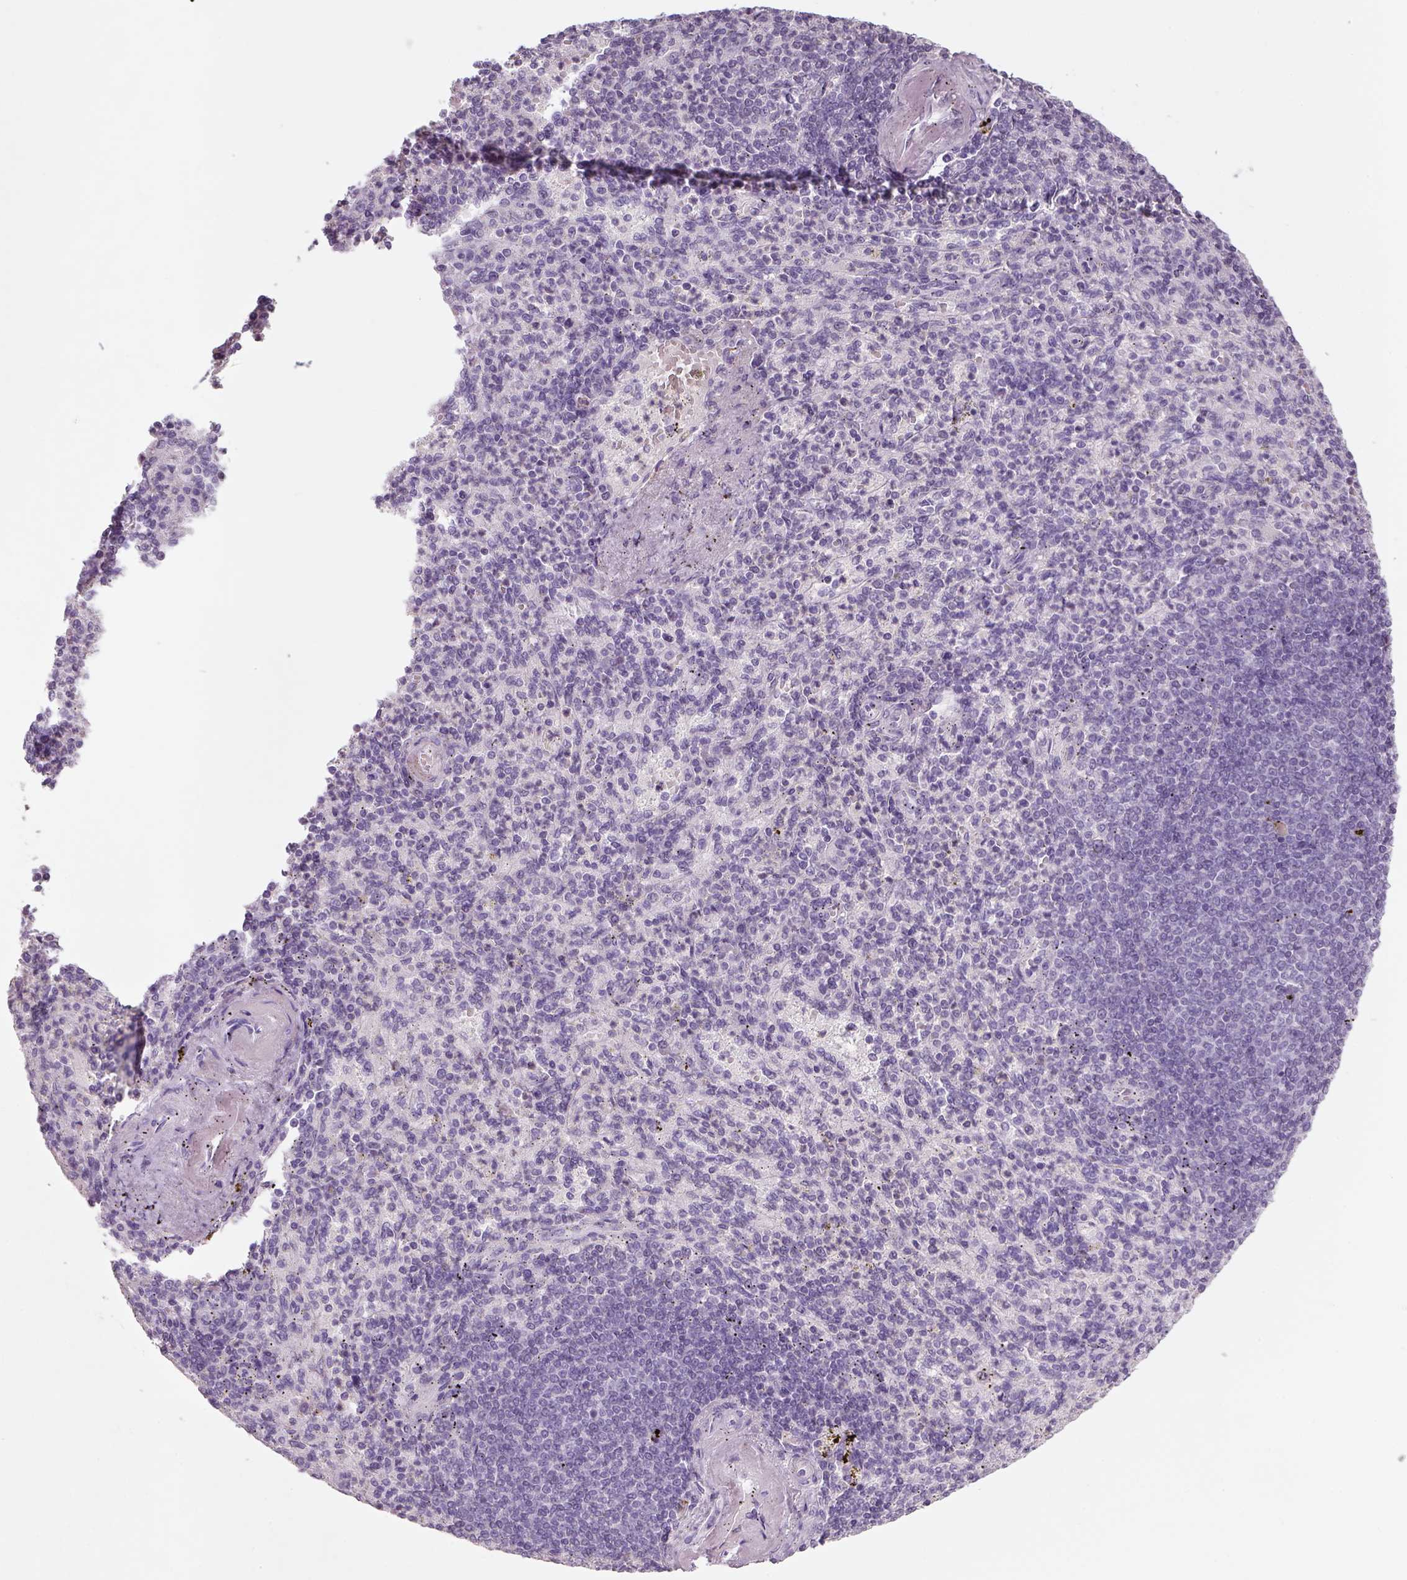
{"staining": {"intensity": "negative", "quantity": "none", "location": "none"}, "tissue": "spleen", "cell_type": "Cells in red pulp", "image_type": "normal", "snomed": [{"axis": "morphology", "description": "Normal tissue, NOS"}, {"axis": "topography", "description": "Spleen"}], "caption": "Histopathology image shows no significant protein staining in cells in red pulp of unremarkable spleen. (DAB immunohistochemistry, high magnification).", "gene": "SLC6A2", "patient": {"sex": "female", "age": 74}}